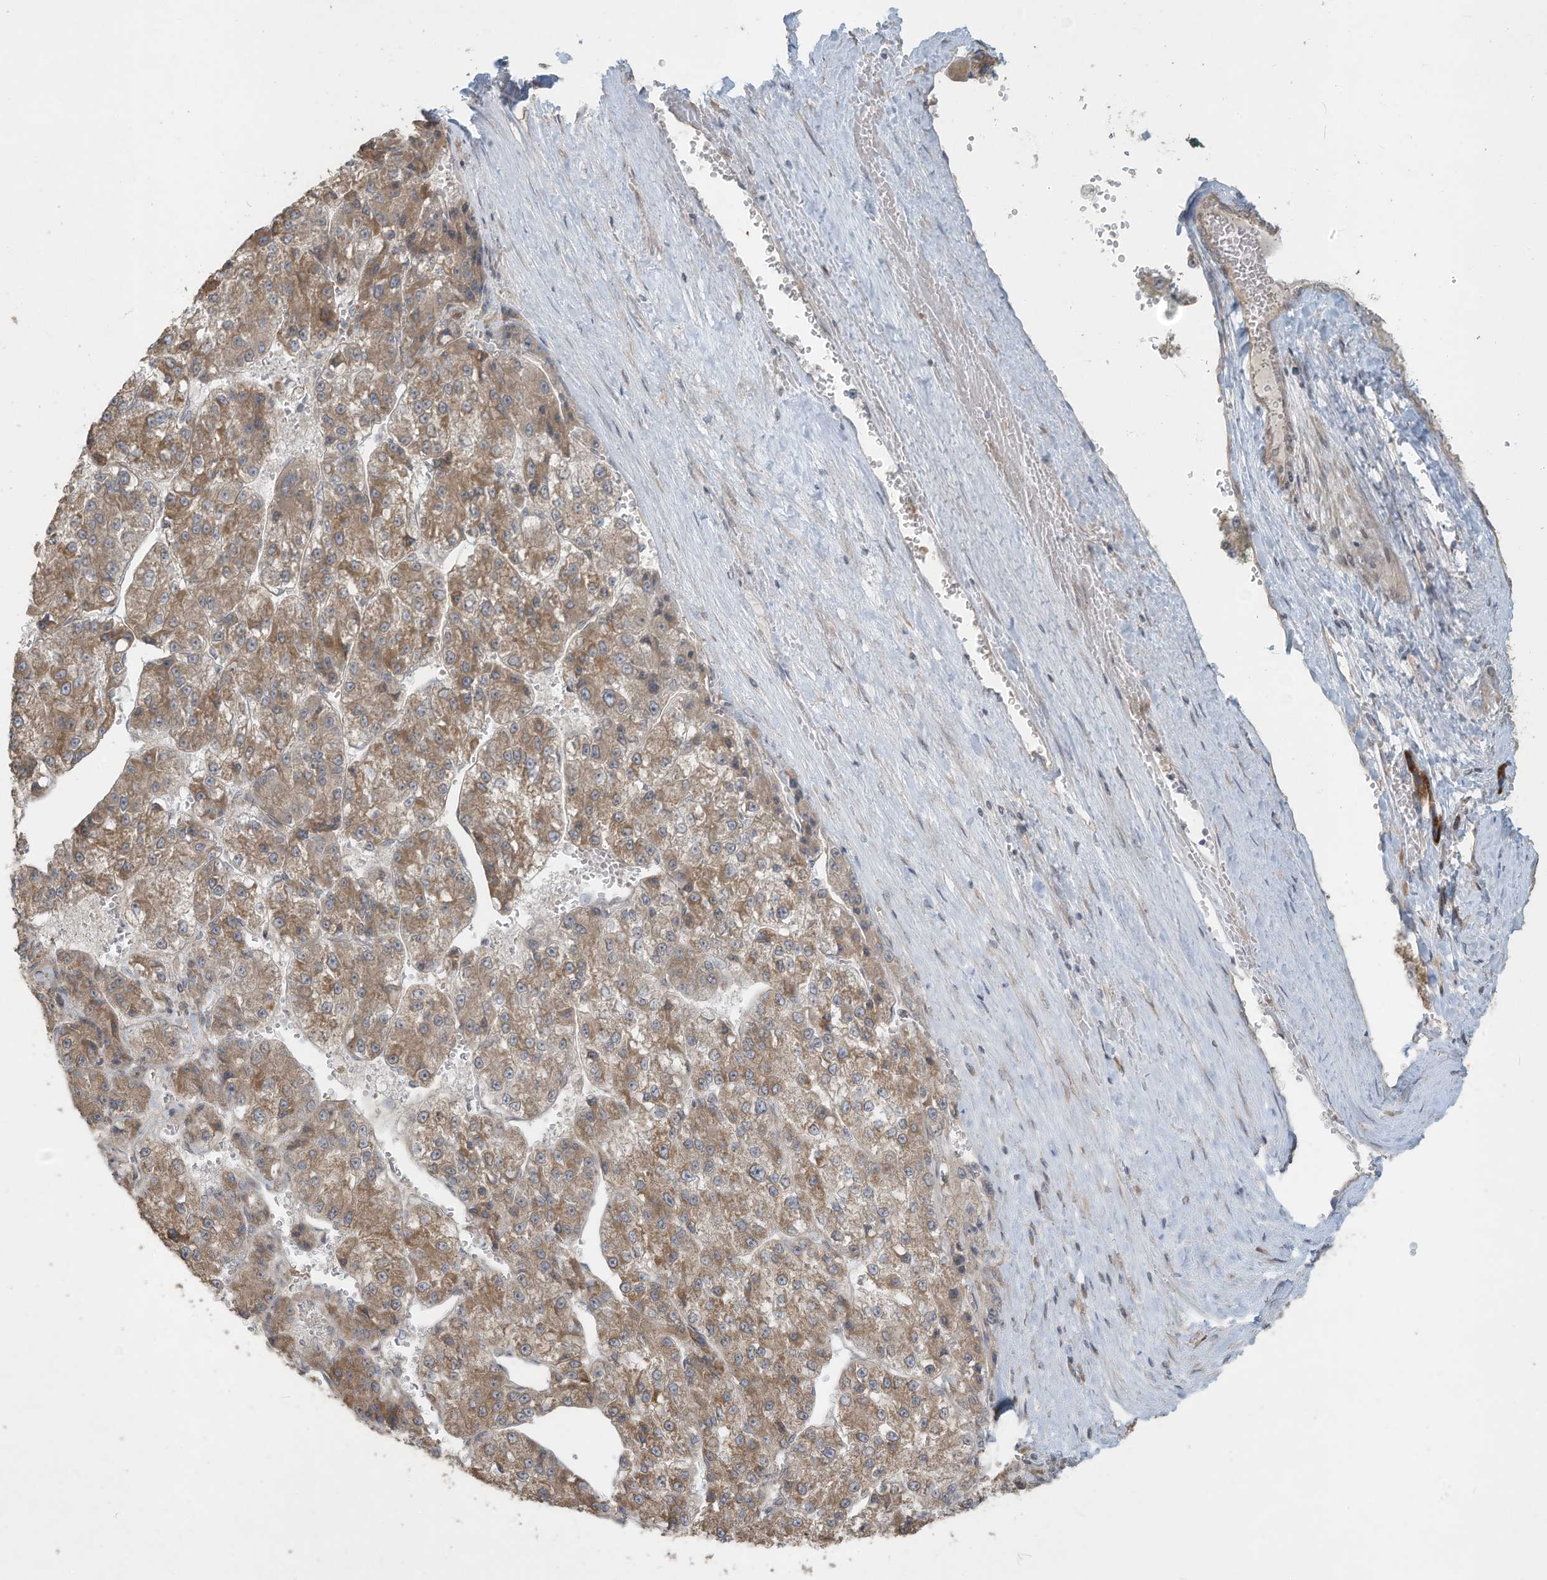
{"staining": {"intensity": "moderate", "quantity": ">75%", "location": "cytoplasmic/membranous"}, "tissue": "liver cancer", "cell_type": "Tumor cells", "image_type": "cancer", "snomed": [{"axis": "morphology", "description": "Carcinoma, Hepatocellular, NOS"}, {"axis": "topography", "description": "Liver"}], "caption": "DAB immunohistochemical staining of human liver hepatocellular carcinoma demonstrates moderate cytoplasmic/membranous protein staining in approximately >75% of tumor cells. The protein of interest is shown in brown color, while the nuclei are stained blue.", "gene": "MAGIX", "patient": {"sex": "female", "age": 73}}